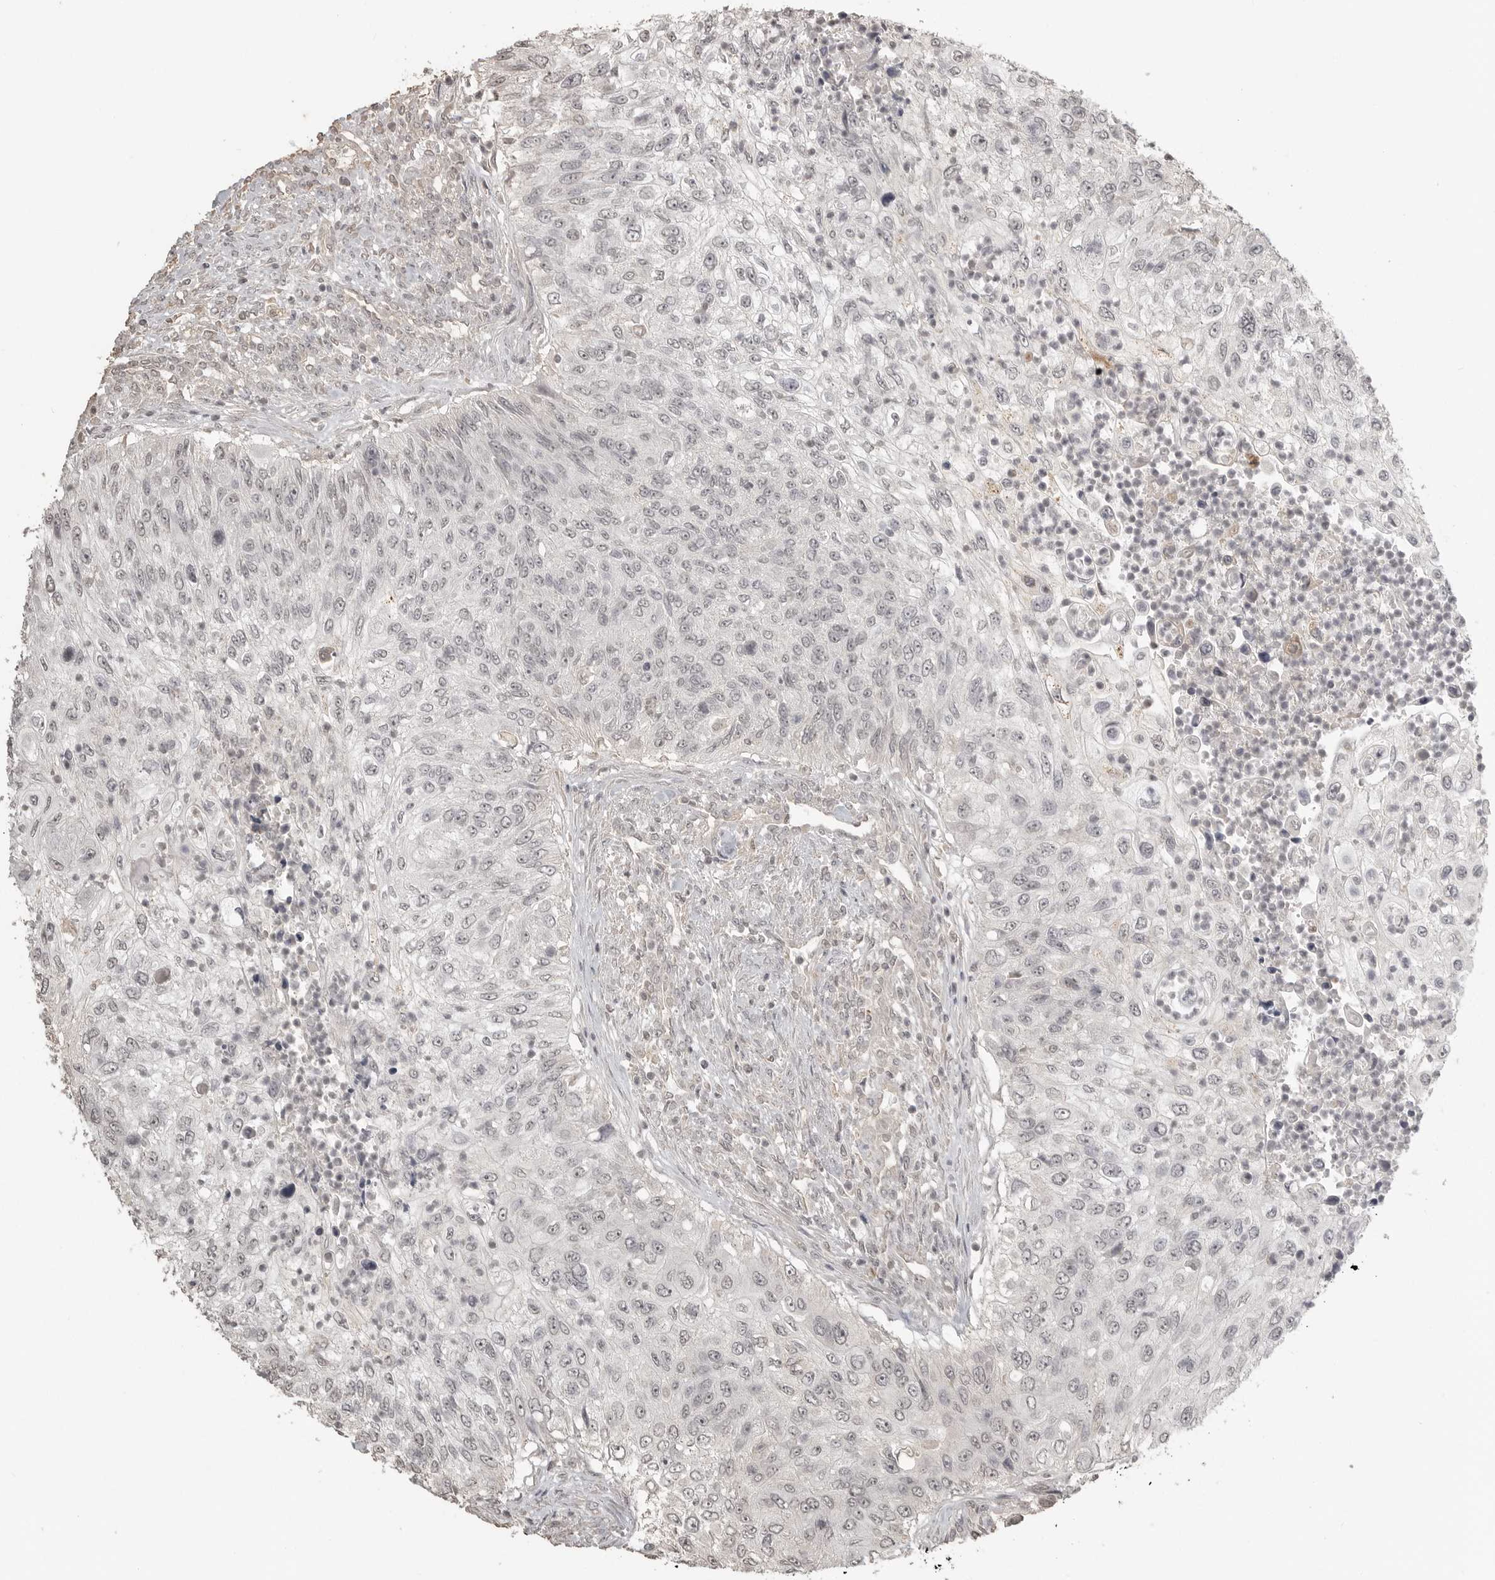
{"staining": {"intensity": "negative", "quantity": "none", "location": "none"}, "tissue": "urothelial cancer", "cell_type": "Tumor cells", "image_type": "cancer", "snomed": [{"axis": "morphology", "description": "Urothelial carcinoma, High grade"}, {"axis": "topography", "description": "Urinary bladder"}], "caption": "Human urothelial cancer stained for a protein using immunohistochemistry (IHC) displays no expression in tumor cells.", "gene": "SMG8", "patient": {"sex": "female", "age": 60}}